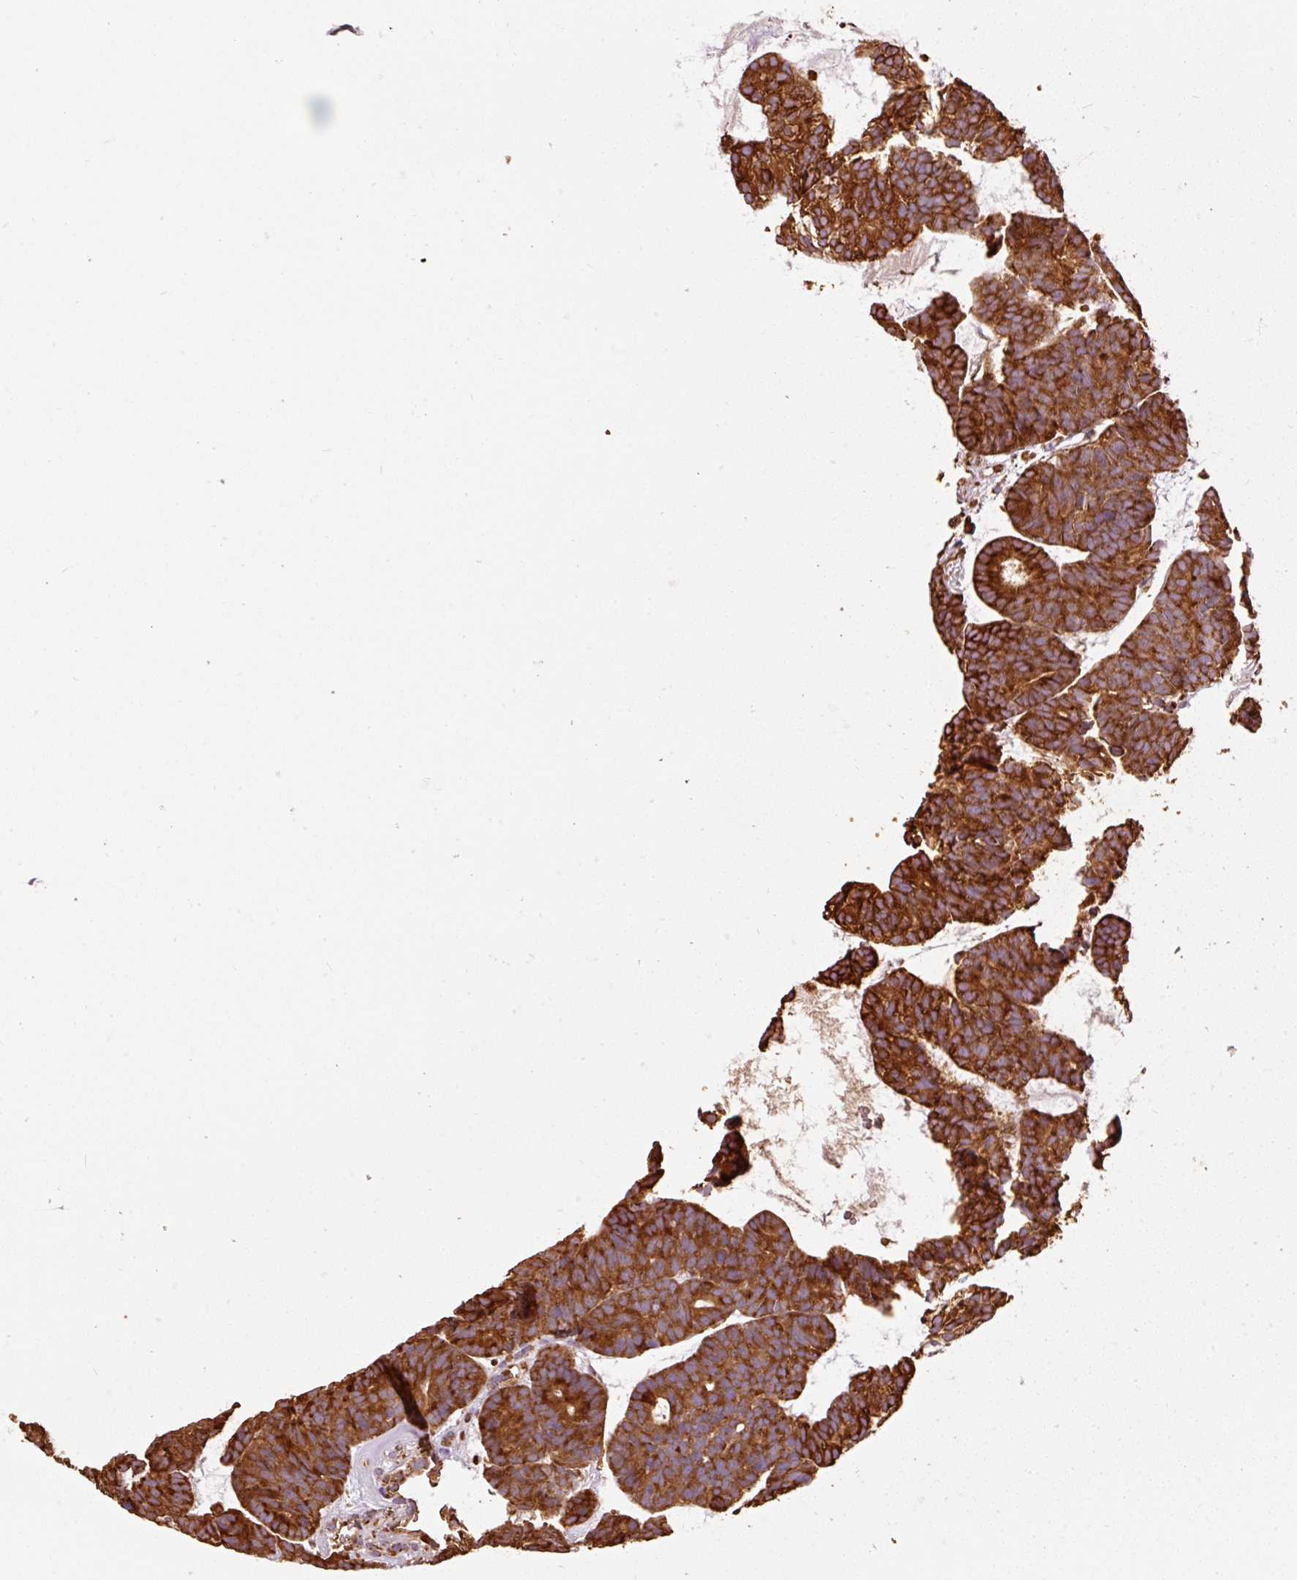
{"staining": {"intensity": "strong", "quantity": ">75%", "location": "cytoplasmic/membranous"}, "tissue": "head and neck cancer", "cell_type": "Tumor cells", "image_type": "cancer", "snomed": [{"axis": "morphology", "description": "Adenocarcinoma, NOS"}, {"axis": "topography", "description": "Head-Neck"}], "caption": "Head and neck adenocarcinoma stained for a protein exhibits strong cytoplasmic/membranous positivity in tumor cells. (DAB IHC, brown staining for protein, blue staining for nuclei).", "gene": "KLC1", "patient": {"sex": "female", "age": 81}}